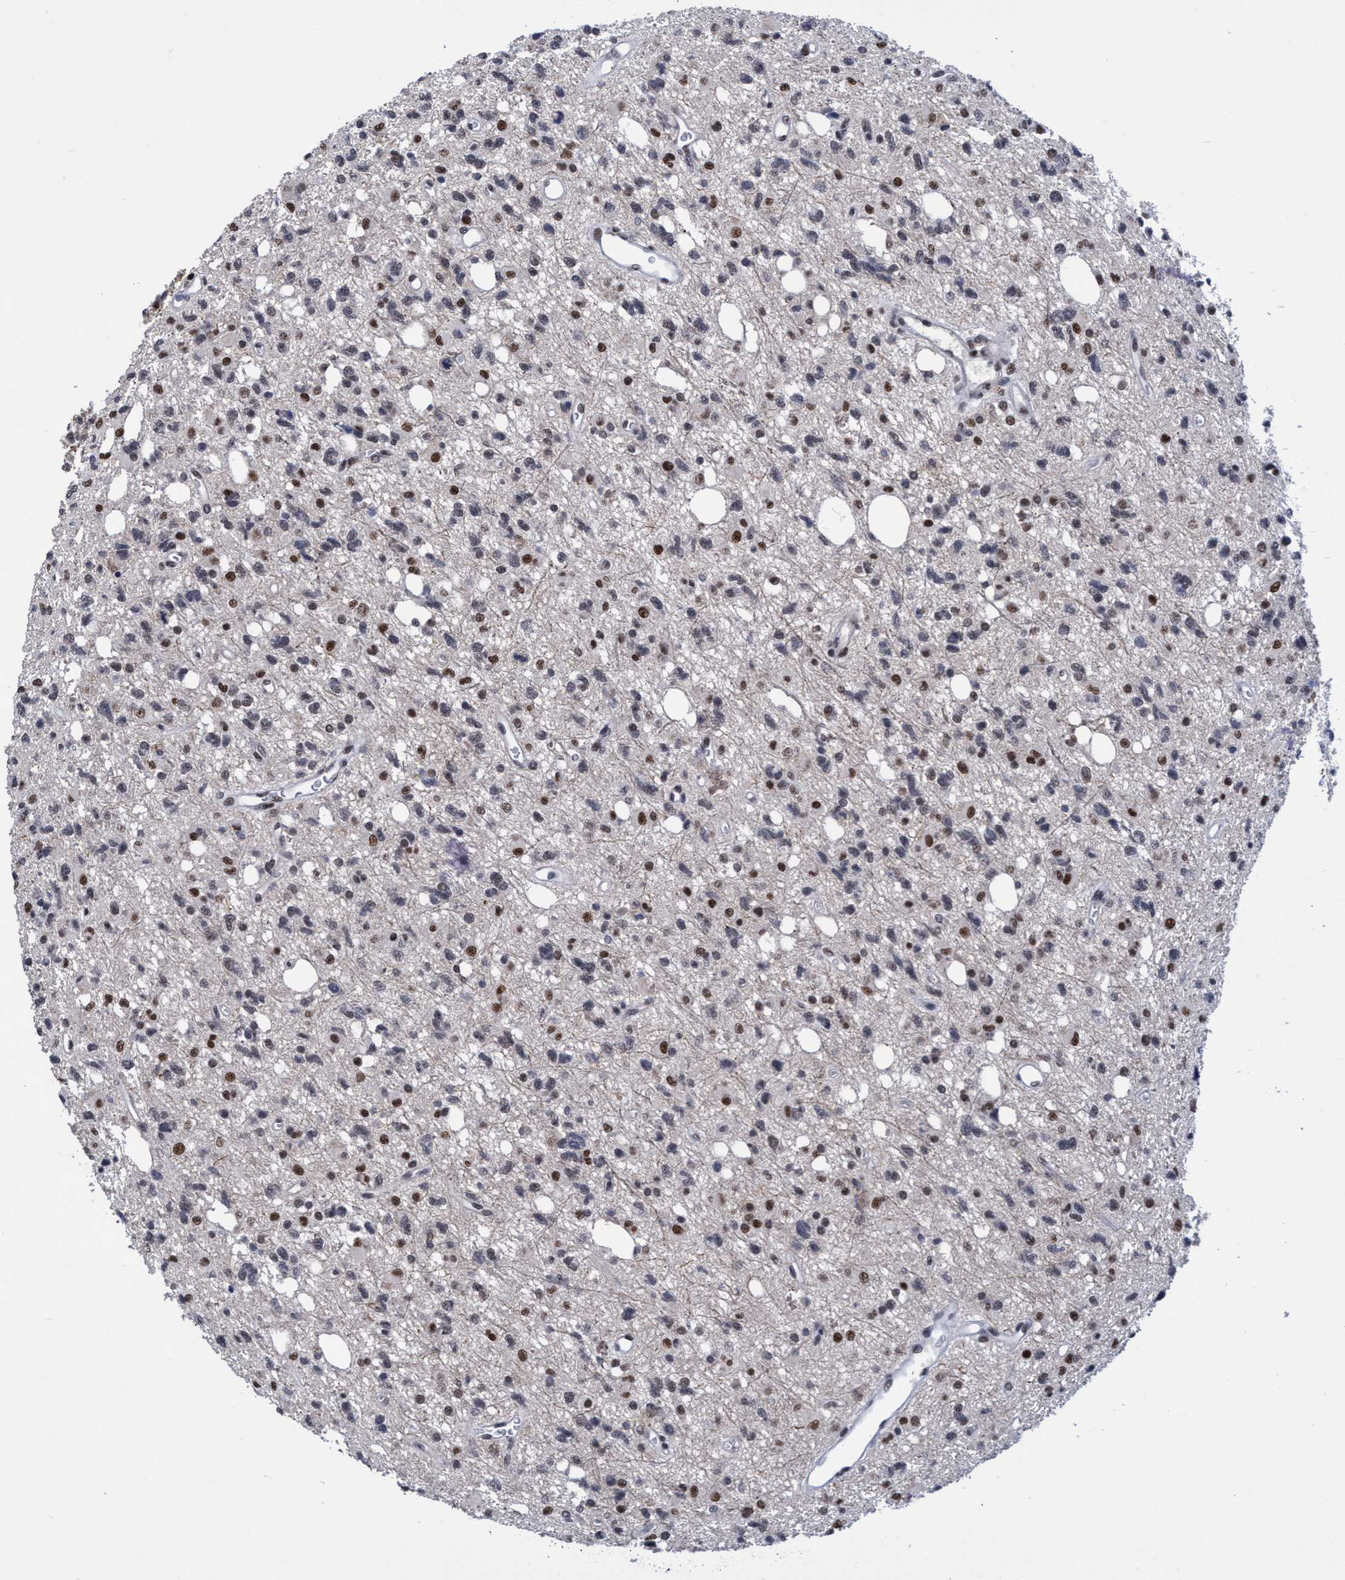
{"staining": {"intensity": "moderate", "quantity": "25%-75%", "location": "nuclear"}, "tissue": "glioma", "cell_type": "Tumor cells", "image_type": "cancer", "snomed": [{"axis": "morphology", "description": "Glioma, malignant, High grade"}, {"axis": "topography", "description": "Brain"}], "caption": "Malignant glioma (high-grade) stained with a brown dye exhibits moderate nuclear positive expression in approximately 25%-75% of tumor cells.", "gene": "C9orf78", "patient": {"sex": "female", "age": 62}}